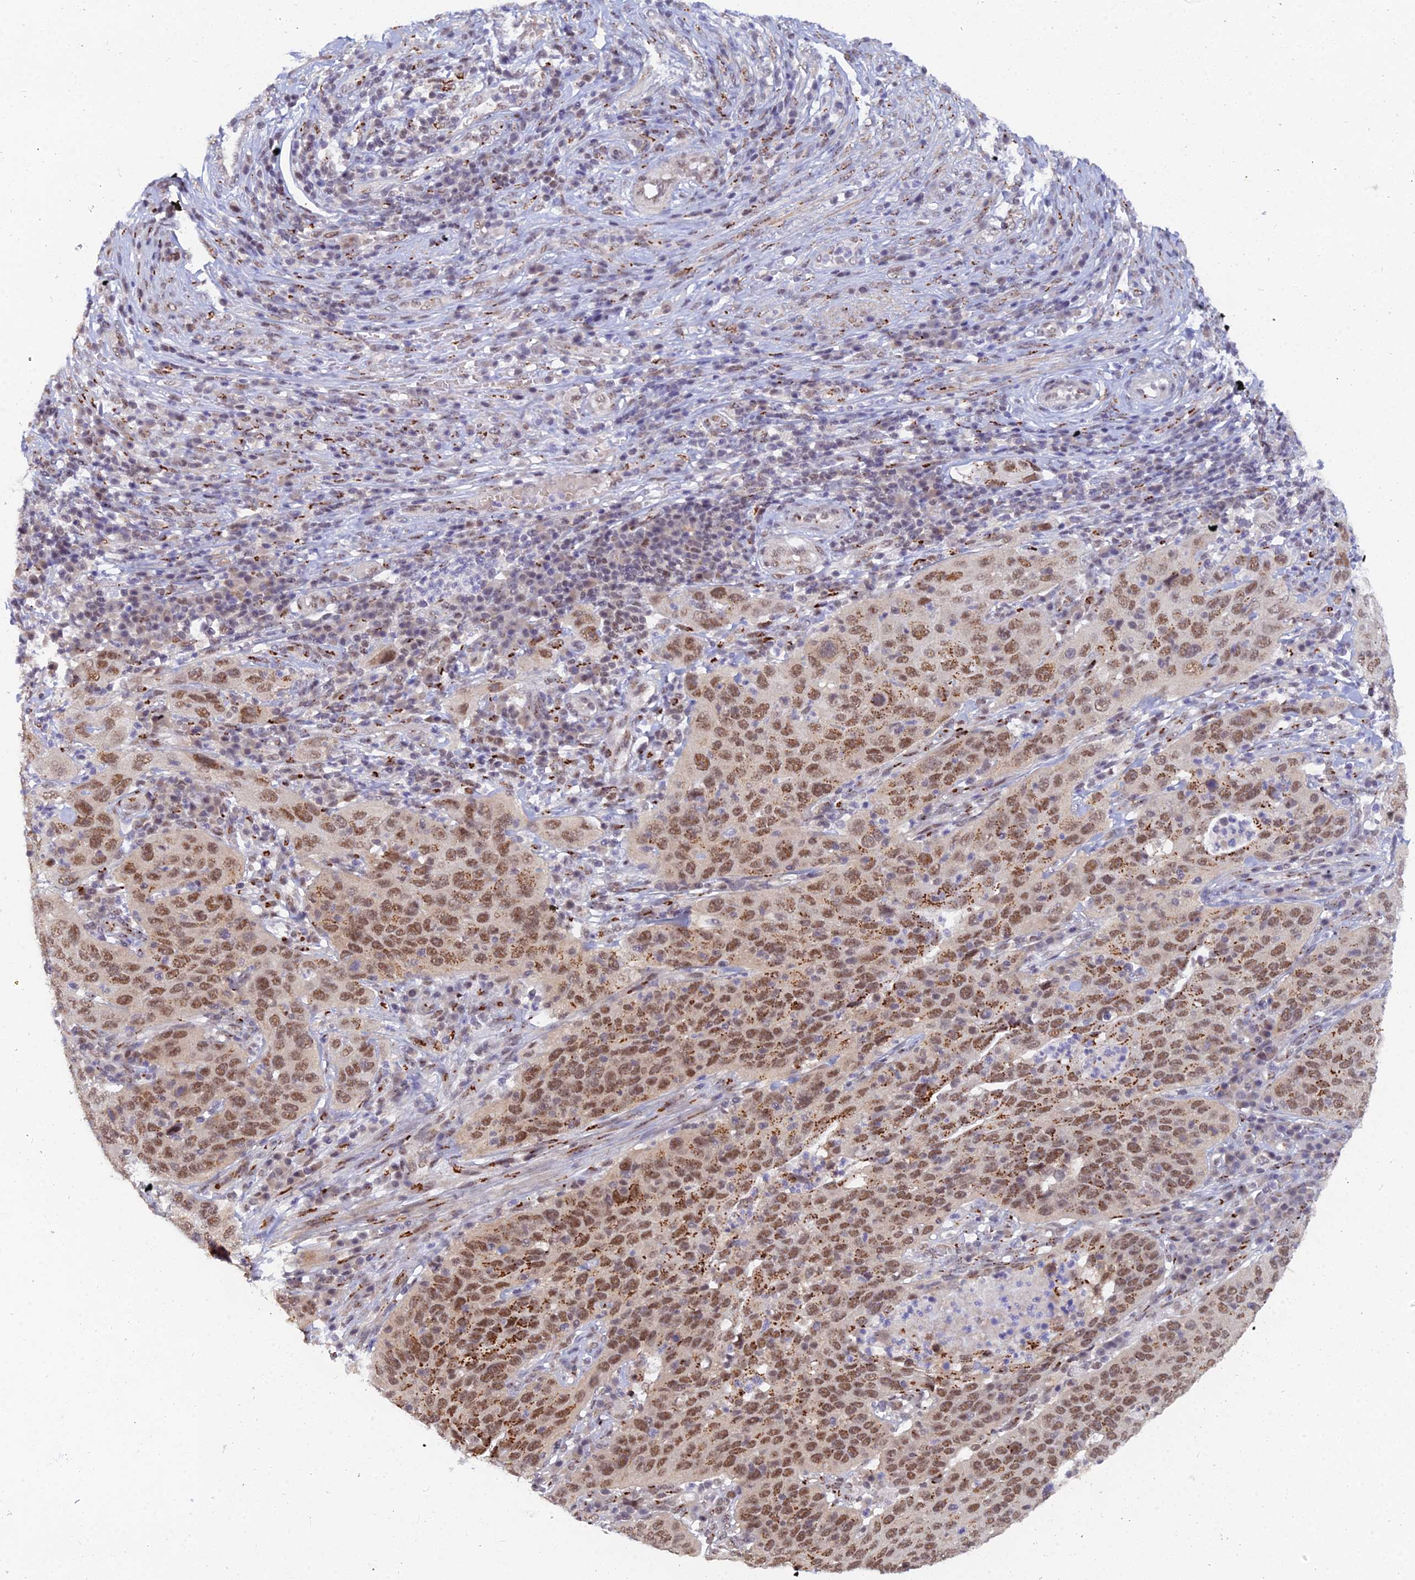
{"staining": {"intensity": "moderate", "quantity": ">75%", "location": "cytoplasmic/membranous,nuclear"}, "tissue": "cervical cancer", "cell_type": "Tumor cells", "image_type": "cancer", "snomed": [{"axis": "morphology", "description": "Squamous cell carcinoma, NOS"}, {"axis": "topography", "description": "Cervix"}], "caption": "IHC micrograph of neoplastic tissue: human cervical squamous cell carcinoma stained using immunohistochemistry exhibits medium levels of moderate protein expression localized specifically in the cytoplasmic/membranous and nuclear of tumor cells, appearing as a cytoplasmic/membranous and nuclear brown color.", "gene": "THOC3", "patient": {"sex": "female", "age": 36}}